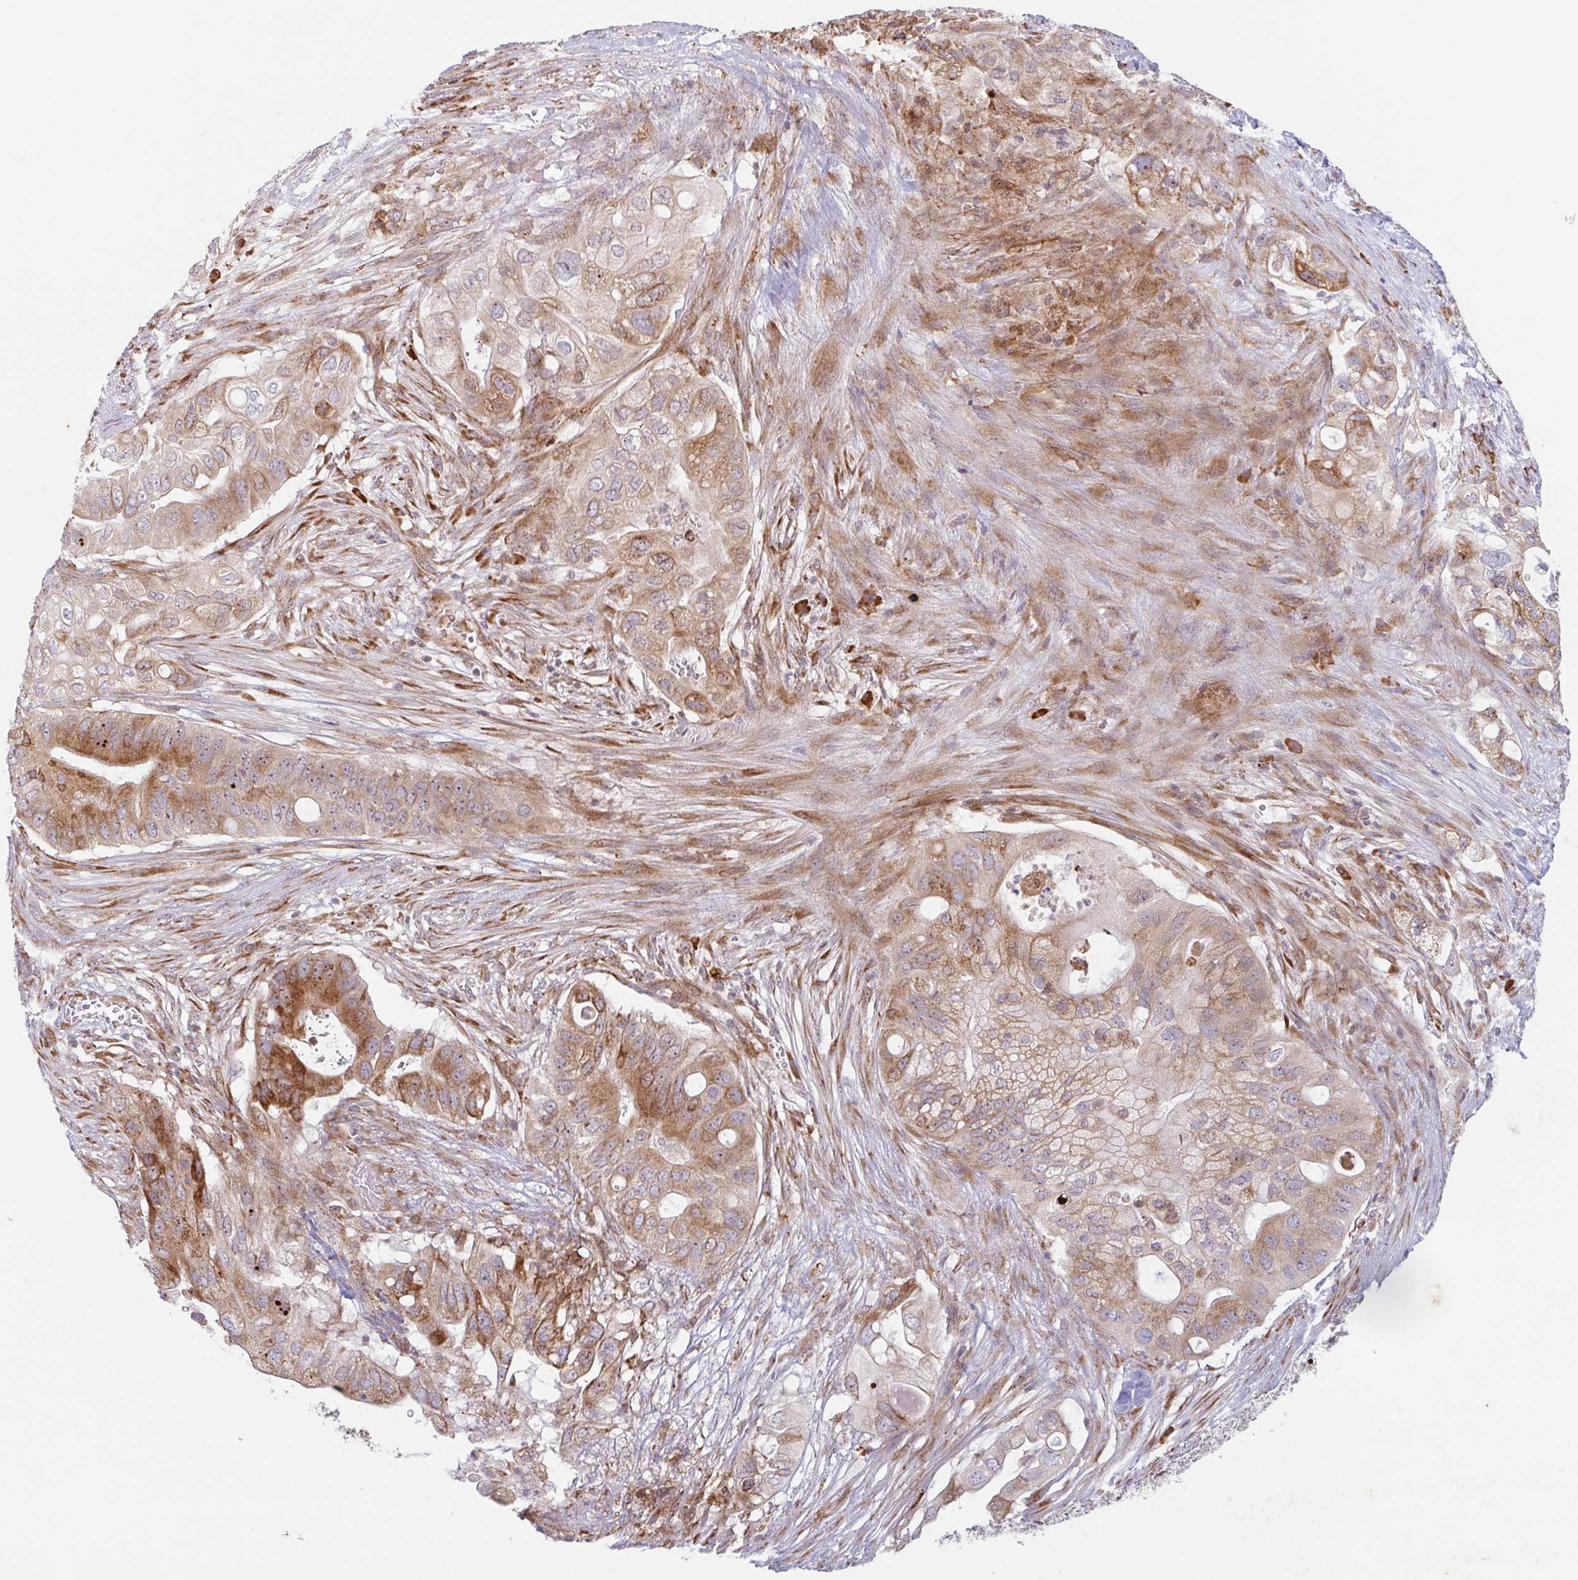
{"staining": {"intensity": "moderate", "quantity": "25%-75%", "location": "cytoplasmic/membranous"}, "tissue": "pancreatic cancer", "cell_type": "Tumor cells", "image_type": "cancer", "snomed": [{"axis": "morphology", "description": "Adenocarcinoma, NOS"}, {"axis": "topography", "description": "Pancreas"}], "caption": "There is medium levels of moderate cytoplasmic/membranous expression in tumor cells of pancreatic cancer (adenocarcinoma), as demonstrated by immunohistochemical staining (brown color).", "gene": "RIT1", "patient": {"sex": "female", "age": 72}}